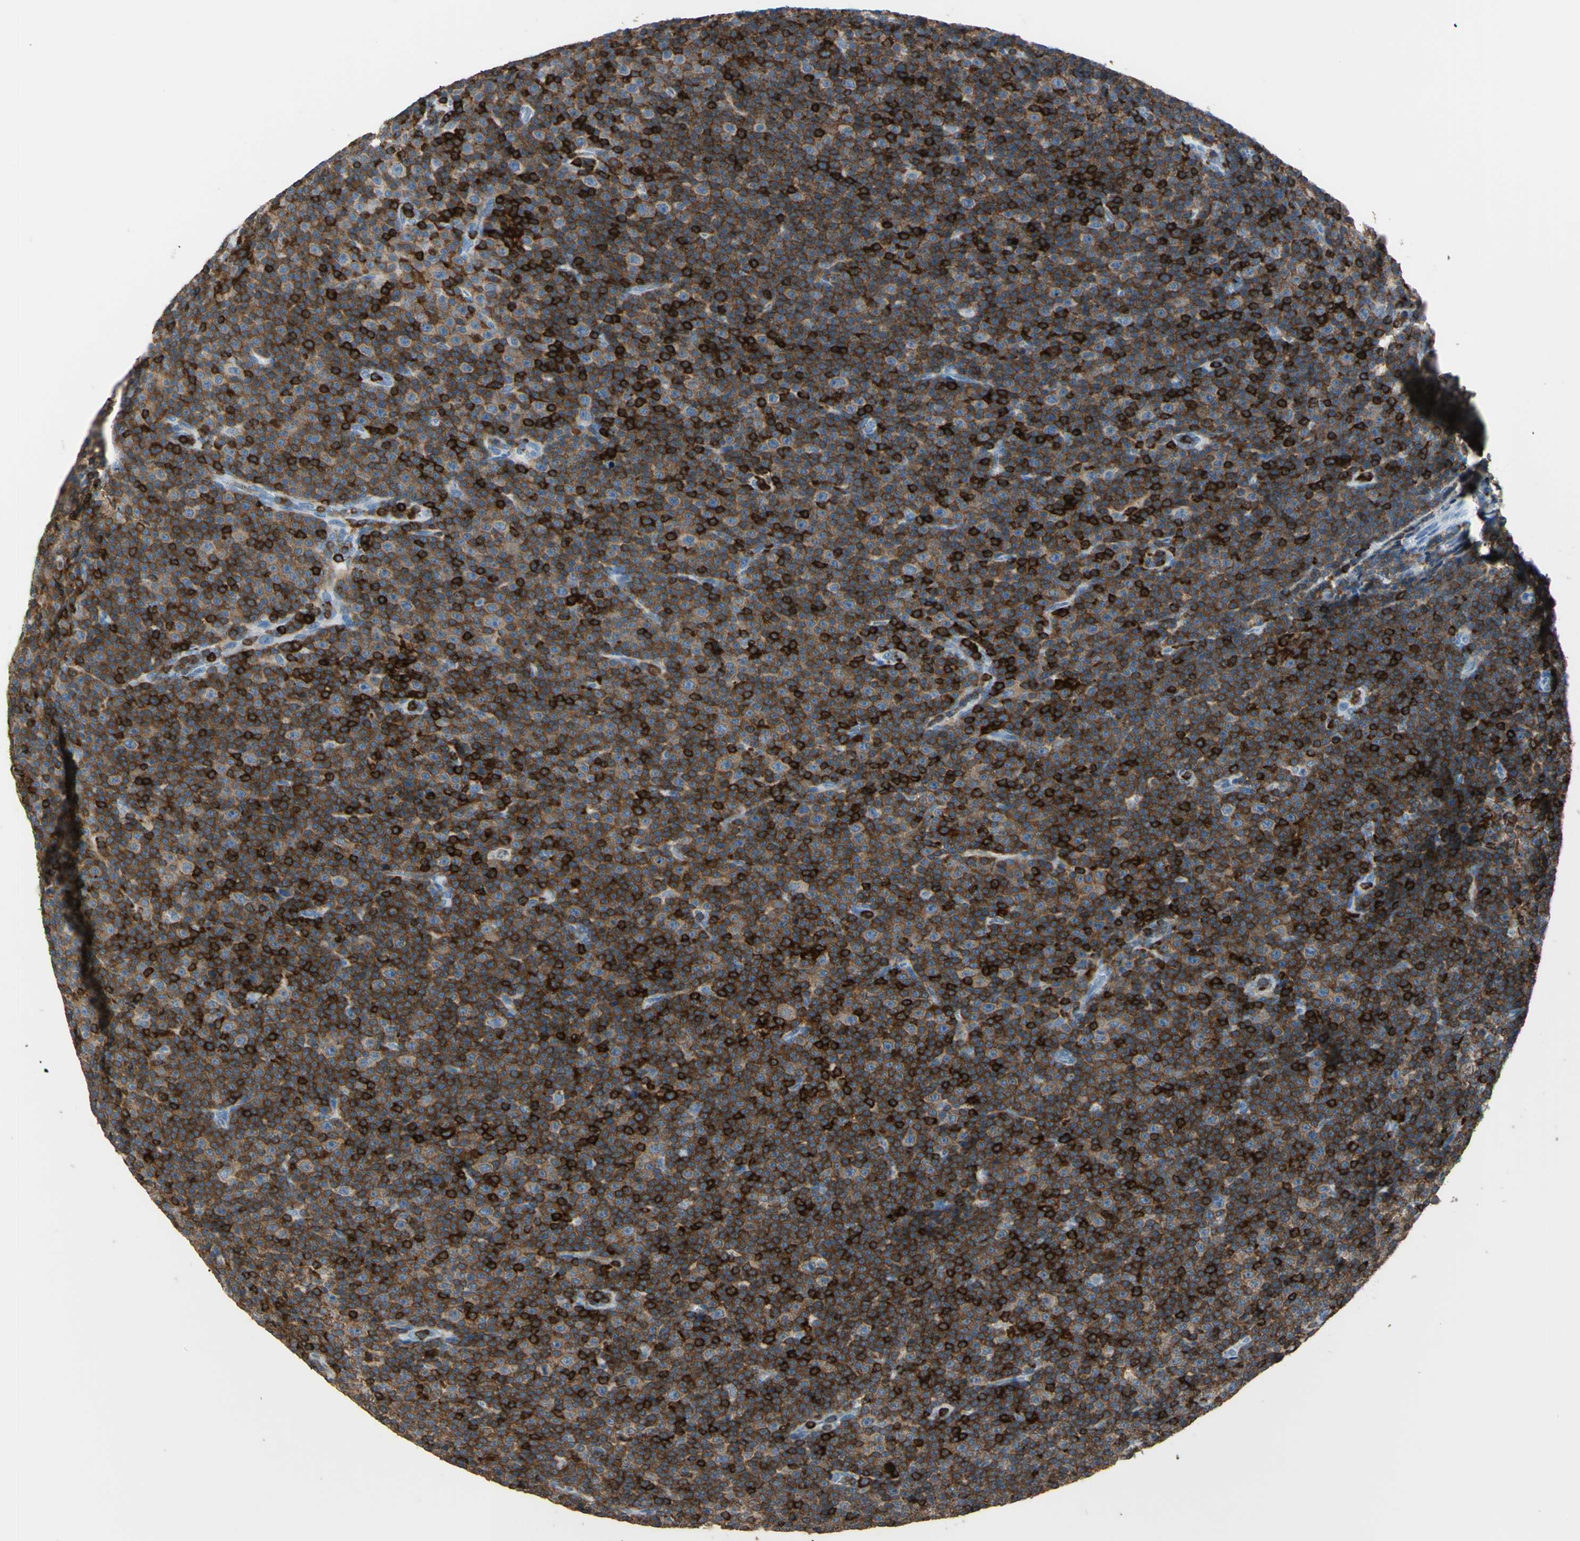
{"staining": {"intensity": "strong", "quantity": ">75%", "location": "cytoplasmic/membranous"}, "tissue": "lymphoma", "cell_type": "Tumor cells", "image_type": "cancer", "snomed": [{"axis": "morphology", "description": "Malignant lymphoma, non-Hodgkin's type, Low grade"}, {"axis": "topography", "description": "Lymph node"}], "caption": "The image shows a brown stain indicating the presence of a protein in the cytoplasmic/membranous of tumor cells in malignant lymphoma, non-Hodgkin's type (low-grade).", "gene": "PSTPIP1", "patient": {"sex": "female", "age": 67}}